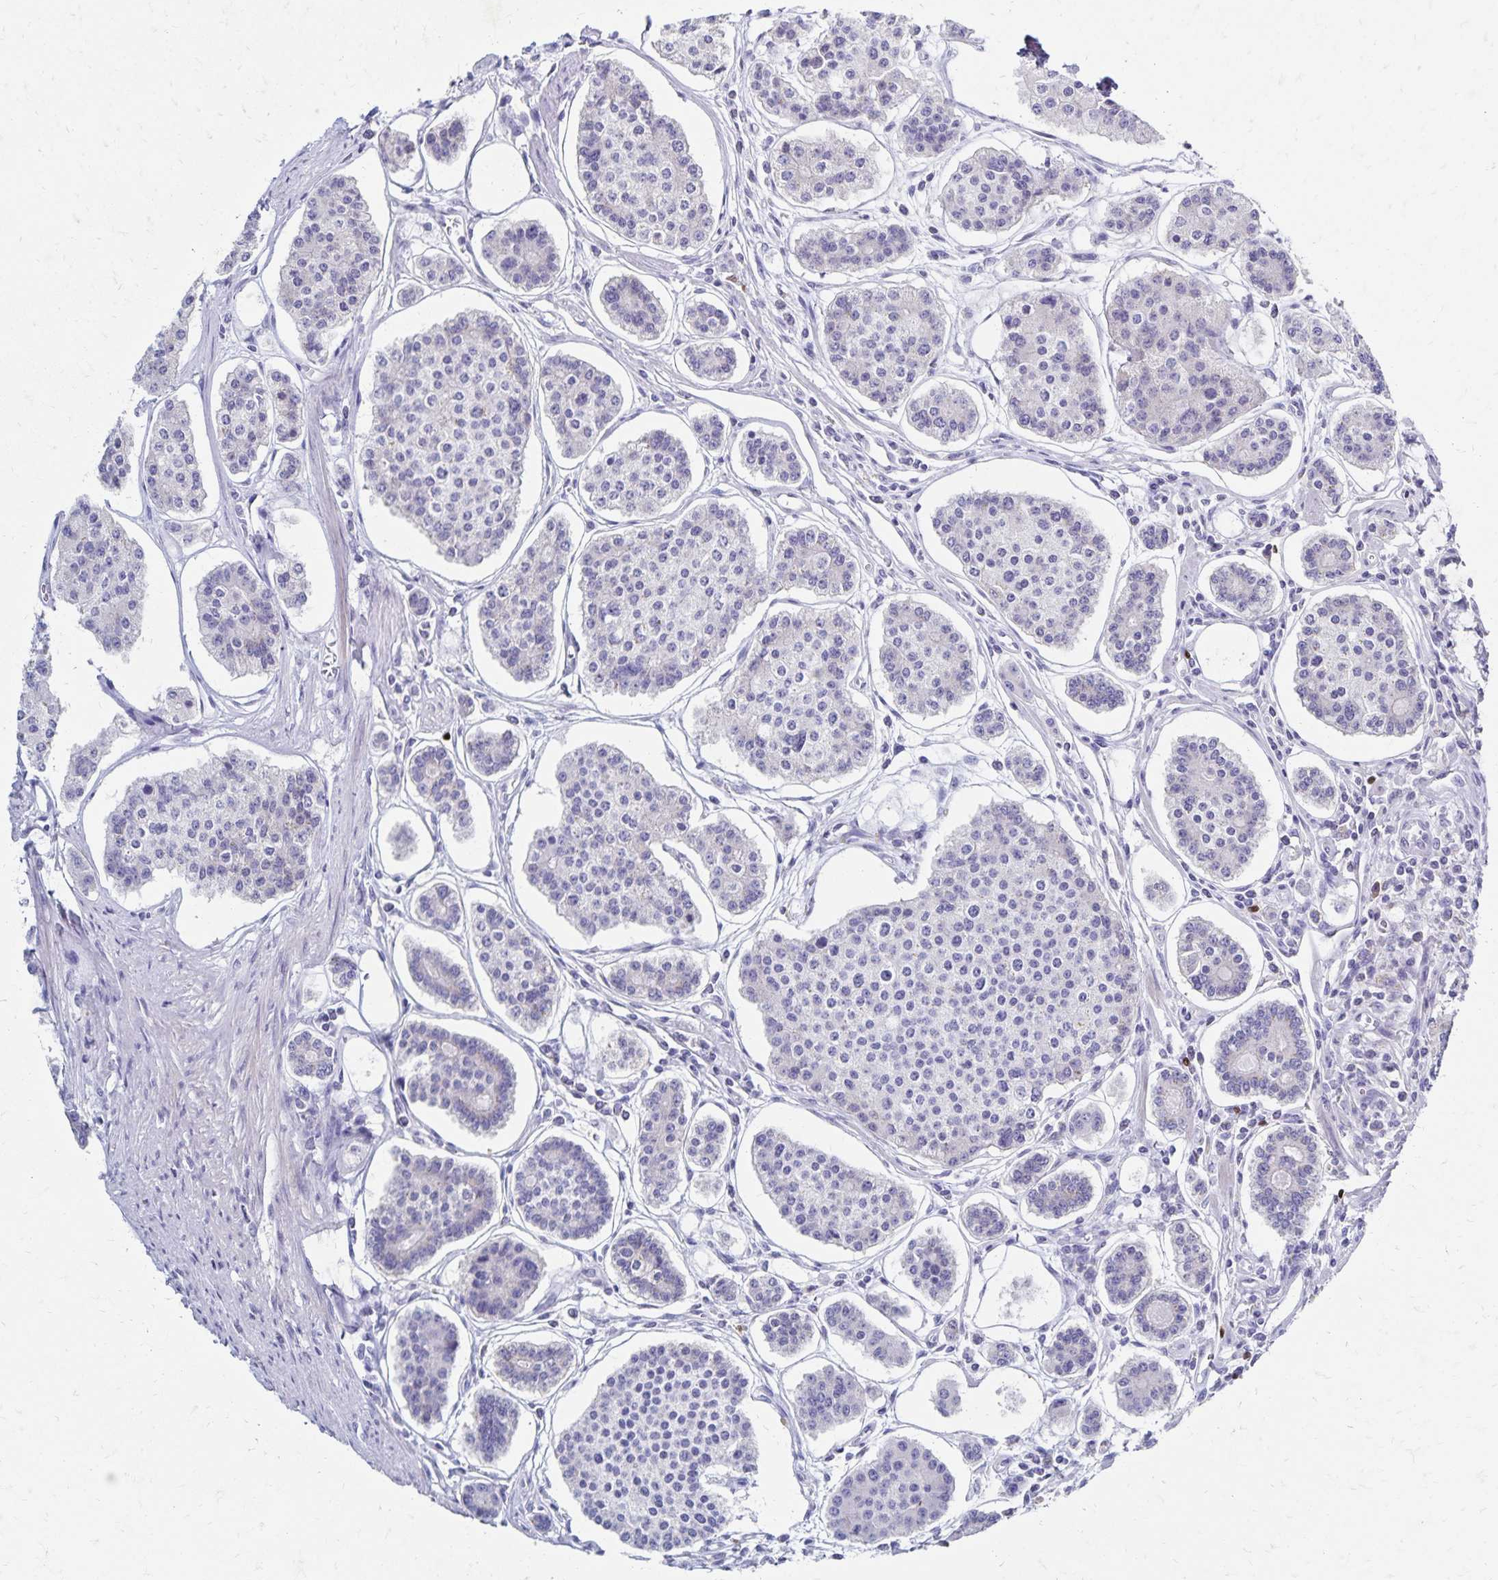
{"staining": {"intensity": "negative", "quantity": "none", "location": "none"}, "tissue": "carcinoid", "cell_type": "Tumor cells", "image_type": "cancer", "snomed": [{"axis": "morphology", "description": "Carcinoid, malignant, NOS"}, {"axis": "topography", "description": "Small intestine"}], "caption": "Immunohistochemistry (IHC) histopathology image of carcinoid stained for a protein (brown), which exhibits no staining in tumor cells.", "gene": "PAX5", "patient": {"sex": "female", "age": 65}}